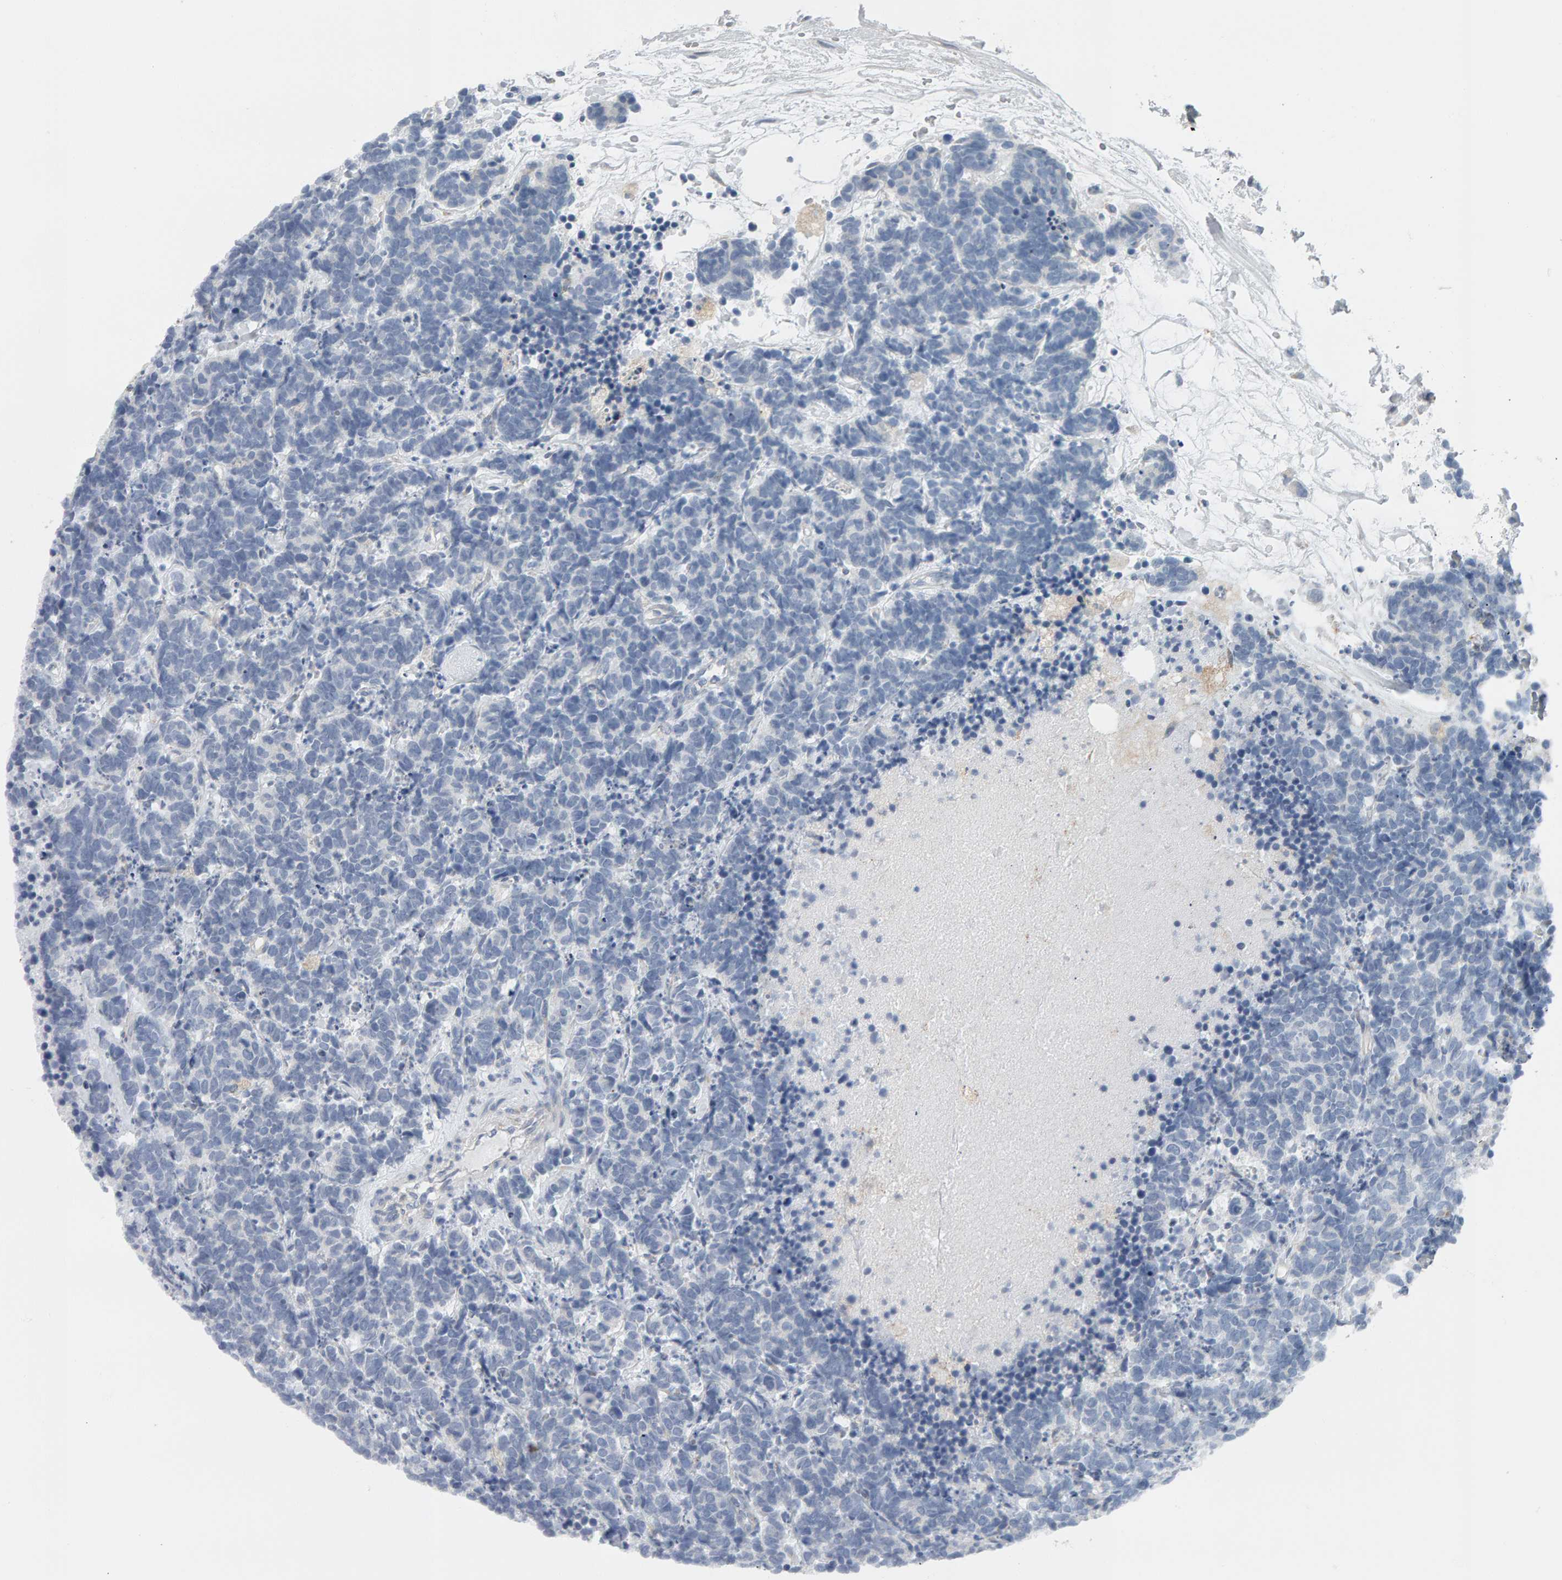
{"staining": {"intensity": "negative", "quantity": "none", "location": "none"}, "tissue": "carcinoid", "cell_type": "Tumor cells", "image_type": "cancer", "snomed": [{"axis": "morphology", "description": "Carcinoma, NOS"}, {"axis": "morphology", "description": "Carcinoid, malignant, NOS"}, {"axis": "topography", "description": "Urinary bladder"}], "caption": "High magnification brightfield microscopy of carcinoid stained with DAB (brown) and counterstained with hematoxylin (blue): tumor cells show no significant staining. Nuclei are stained in blue.", "gene": "ADHFE1", "patient": {"sex": "male", "age": 57}}